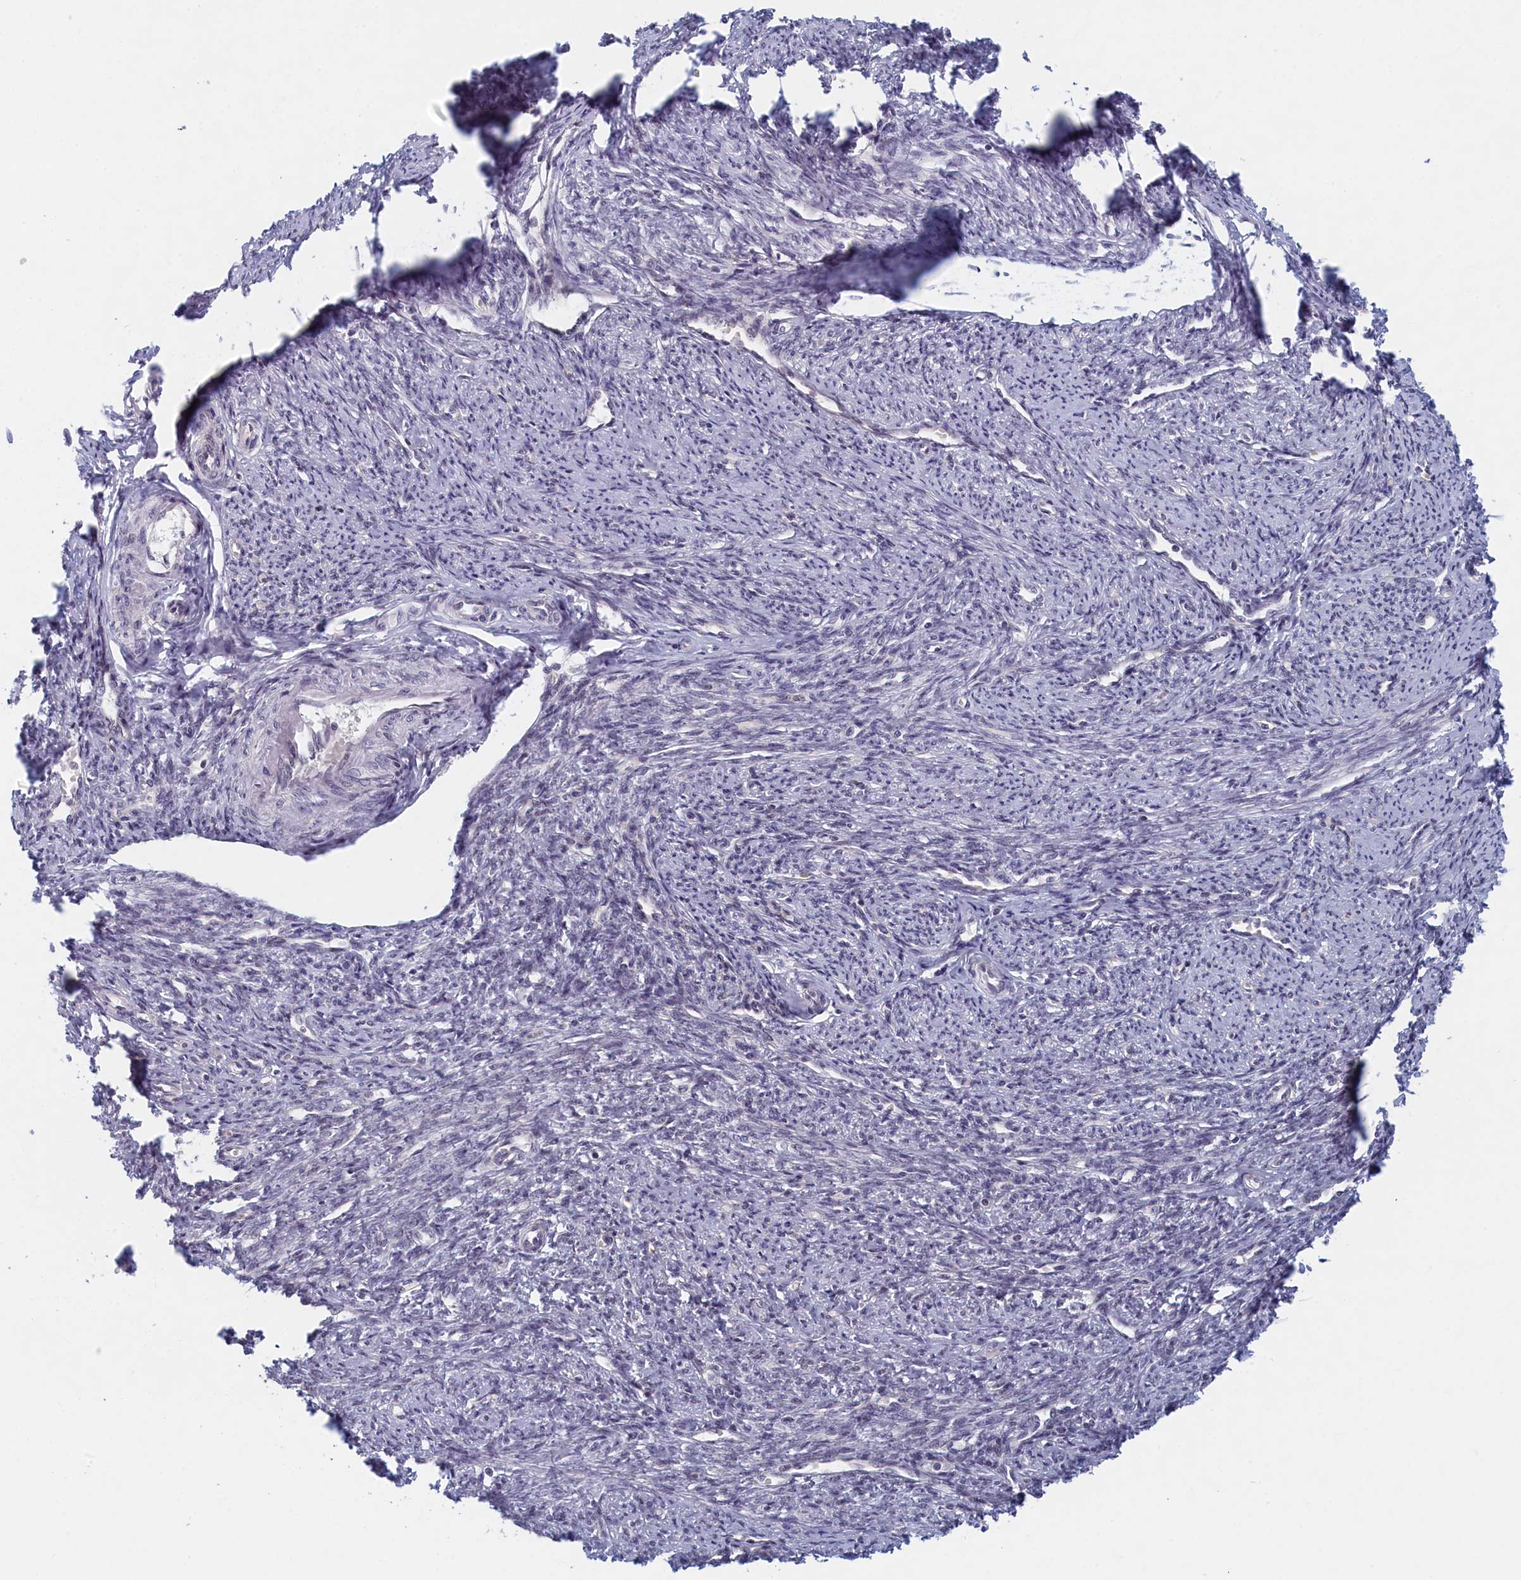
{"staining": {"intensity": "negative", "quantity": "none", "location": "none"}, "tissue": "smooth muscle", "cell_type": "Smooth muscle cells", "image_type": "normal", "snomed": [{"axis": "morphology", "description": "Normal tissue, NOS"}, {"axis": "topography", "description": "Smooth muscle"}, {"axis": "topography", "description": "Uterus"}], "caption": "This is an IHC micrograph of benign human smooth muscle. There is no staining in smooth muscle cells.", "gene": "DNAJC17", "patient": {"sex": "female", "age": 59}}